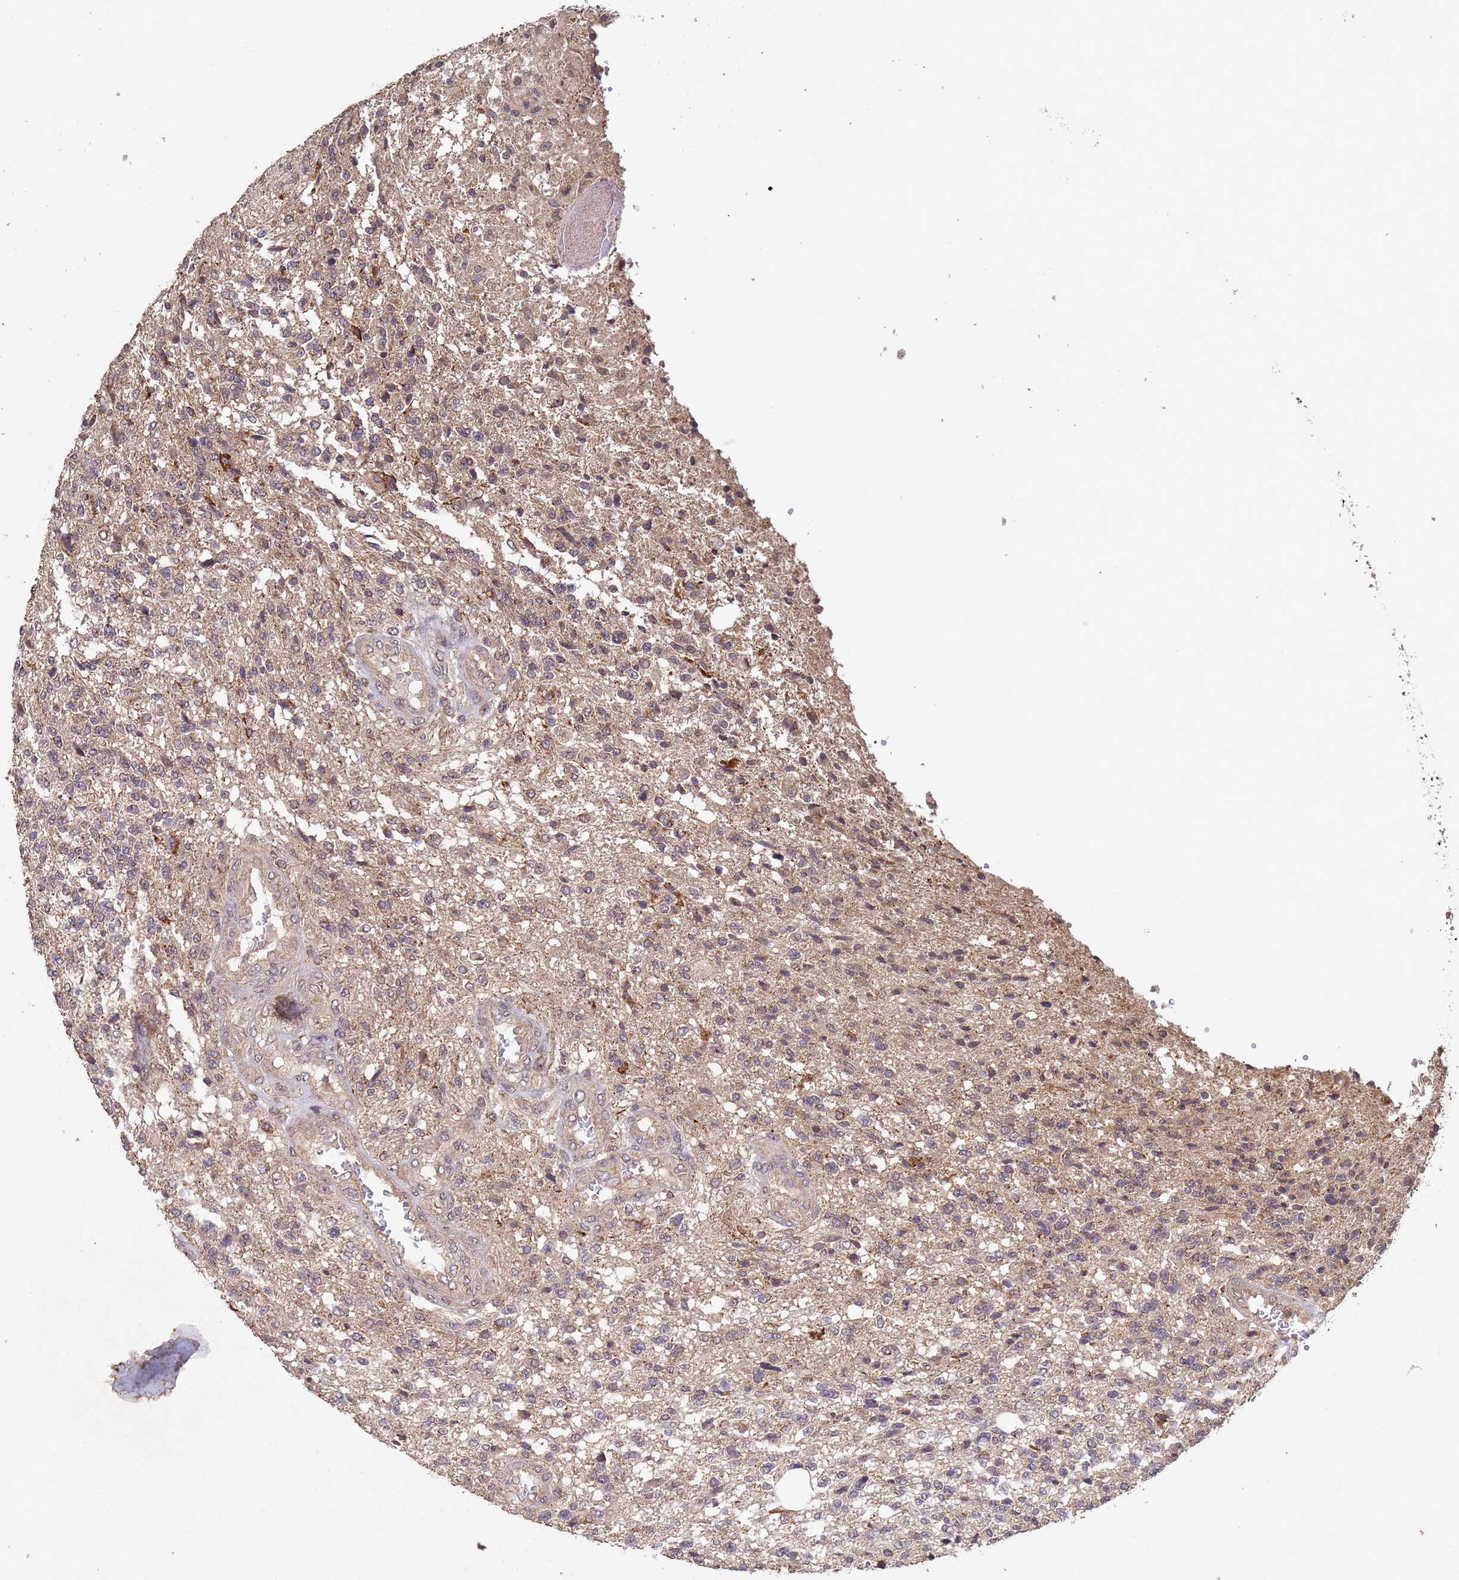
{"staining": {"intensity": "moderate", "quantity": ">75%", "location": "cytoplasmic/membranous"}, "tissue": "glioma", "cell_type": "Tumor cells", "image_type": "cancer", "snomed": [{"axis": "morphology", "description": "Glioma, malignant, High grade"}, {"axis": "topography", "description": "Brain"}], "caption": "Glioma stained with immunohistochemistry exhibits moderate cytoplasmic/membranous positivity in approximately >75% of tumor cells. The staining is performed using DAB brown chromogen to label protein expression. The nuclei are counter-stained blue using hematoxylin.", "gene": "FASTKD1", "patient": {"sex": "male", "age": 56}}